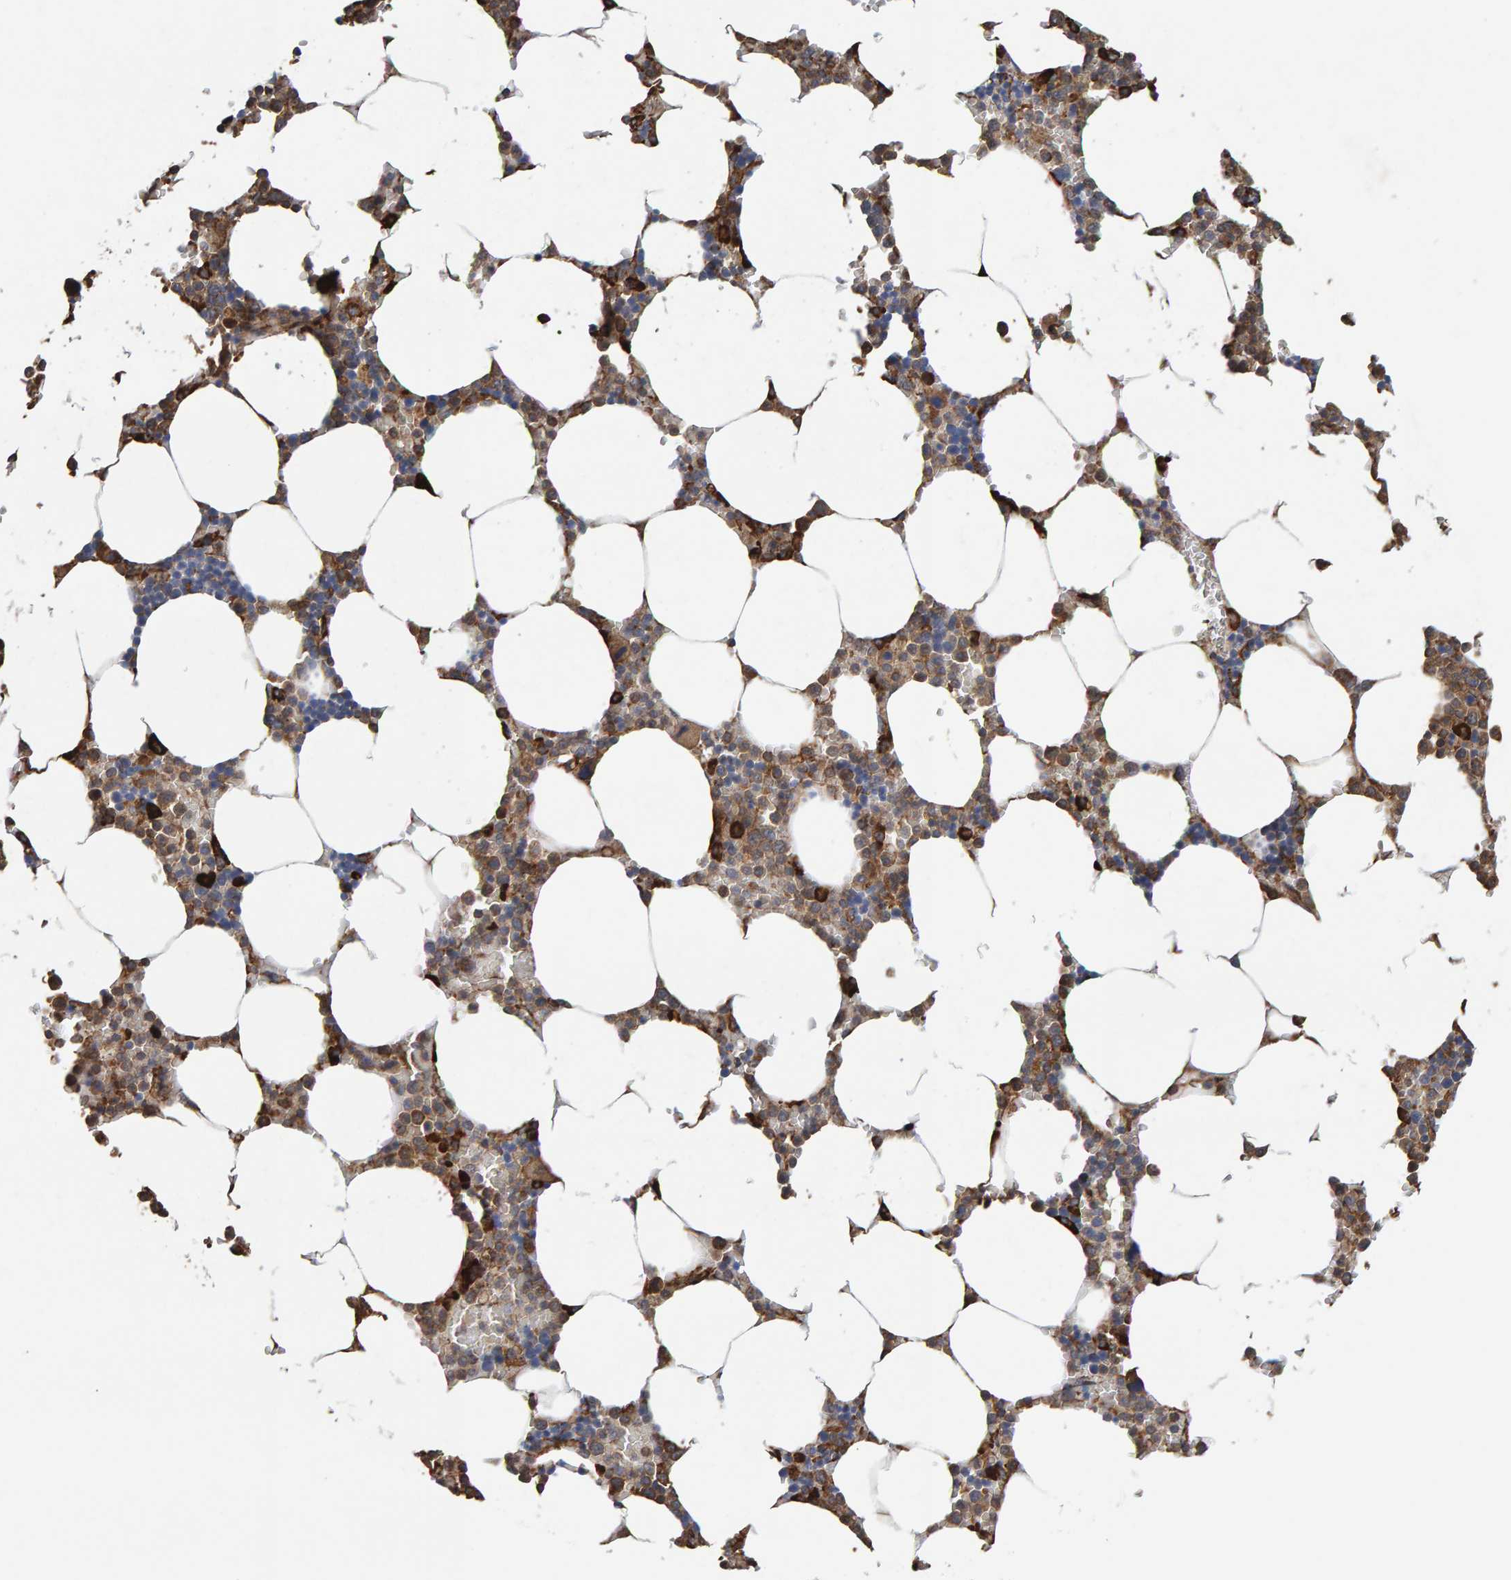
{"staining": {"intensity": "strong", "quantity": "25%-75%", "location": "cytoplasmic/membranous"}, "tissue": "bone marrow", "cell_type": "Hematopoietic cells", "image_type": "normal", "snomed": [{"axis": "morphology", "description": "Normal tissue, NOS"}, {"axis": "topography", "description": "Bone marrow"}], "caption": "Immunohistochemical staining of benign bone marrow reveals strong cytoplasmic/membranous protein expression in approximately 25%-75% of hematopoietic cells.", "gene": "PLA2G3", "patient": {"sex": "male", "age": 70}}